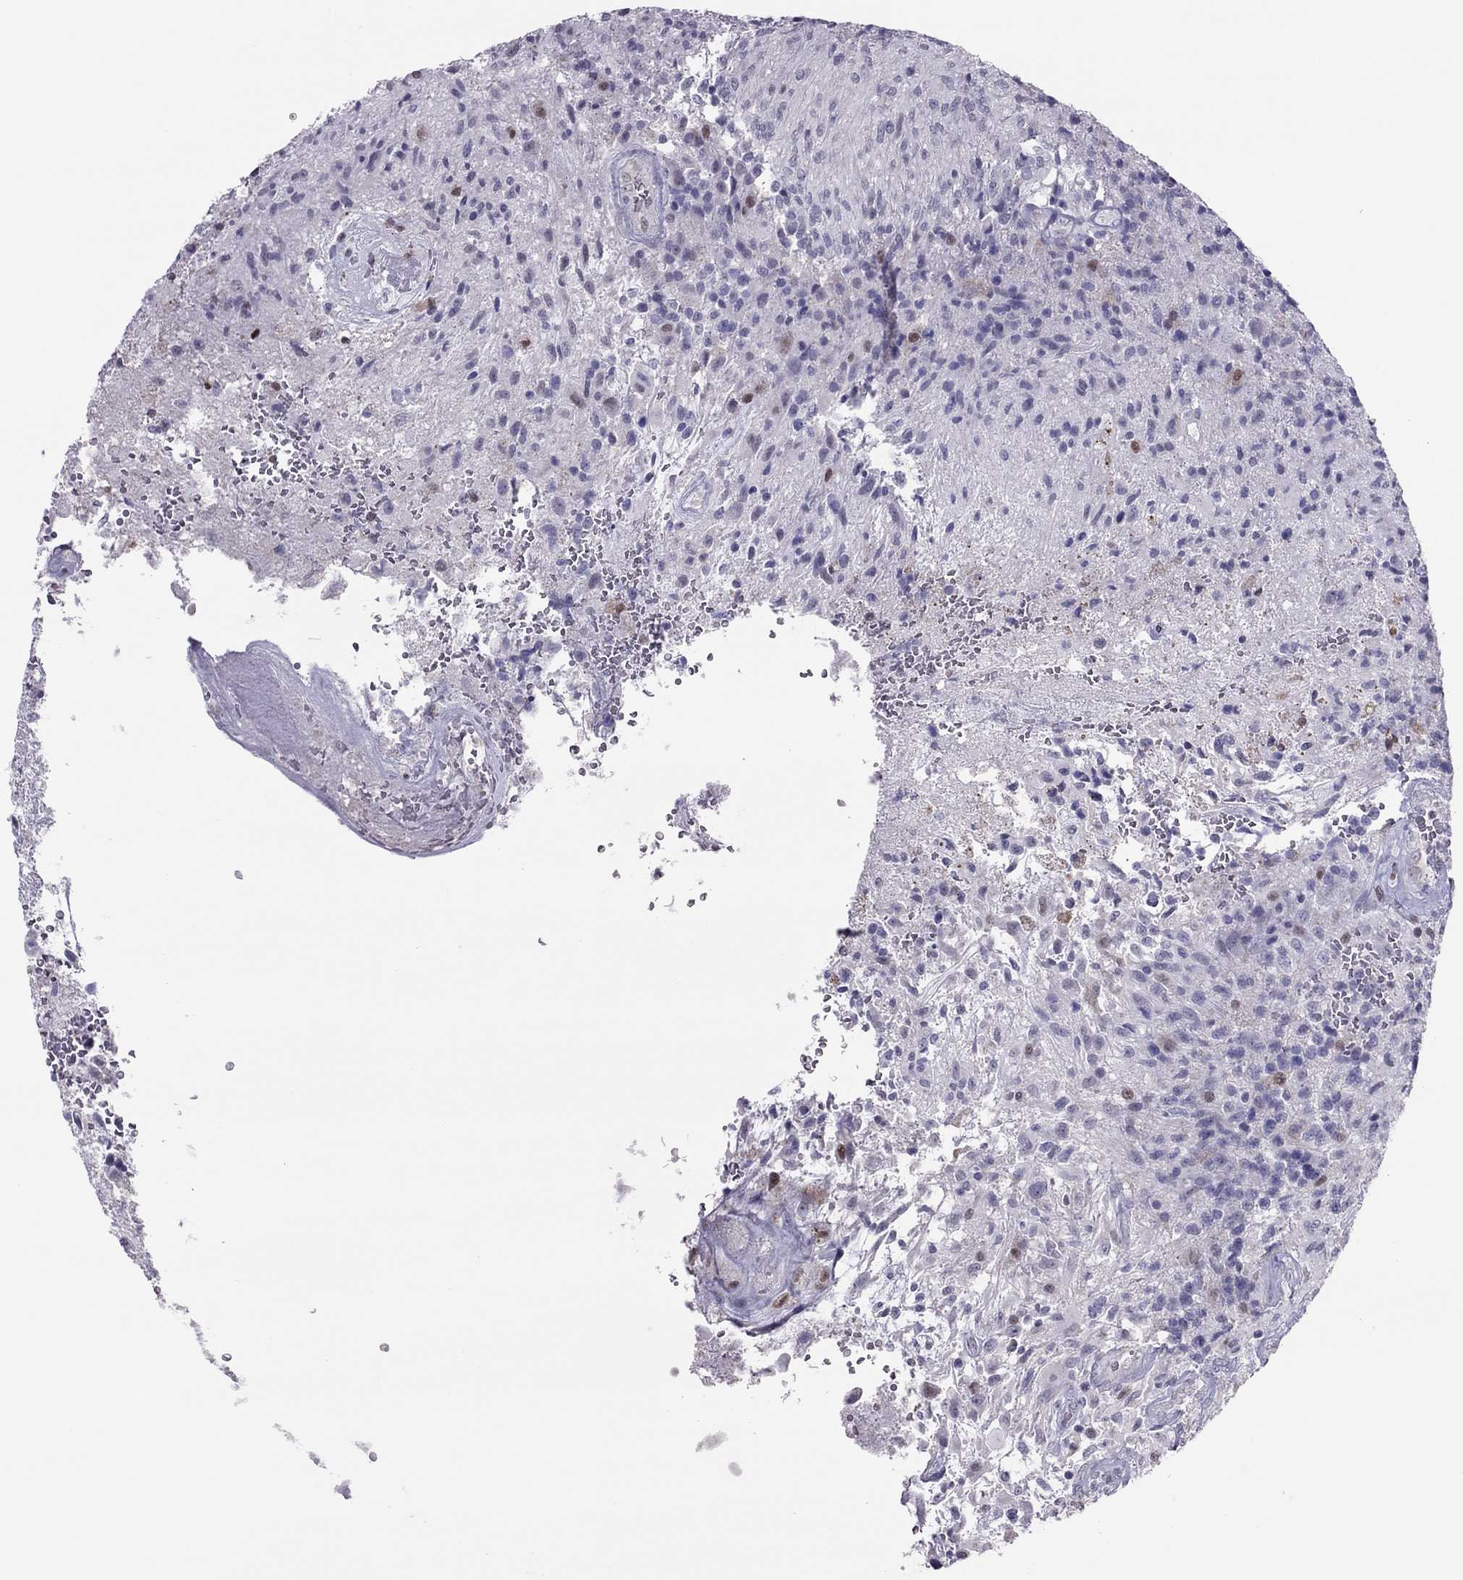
{"staining": {"intensity": "negative", "quantity": "none", "location": "none"}, "tissue": "glioma", "cell_type": "Tumor cells", "image_type": "cancer", "snomed": [{"axis": "morphology", "description": "Glioma, malignant, High grade"}, {"axis": "topography", "description": "Brain"}], "caption": "High-grade glioma (malignant) was stained to show a protein in brown. There is no significant expression in tumor cells. (Brightfield microscopy of DAB (3,3'-diaminobenzidine) immunohistochemistry at high magnification).", "gene": "SPINT3", "patient": {"sex": "male", "age": 56}}